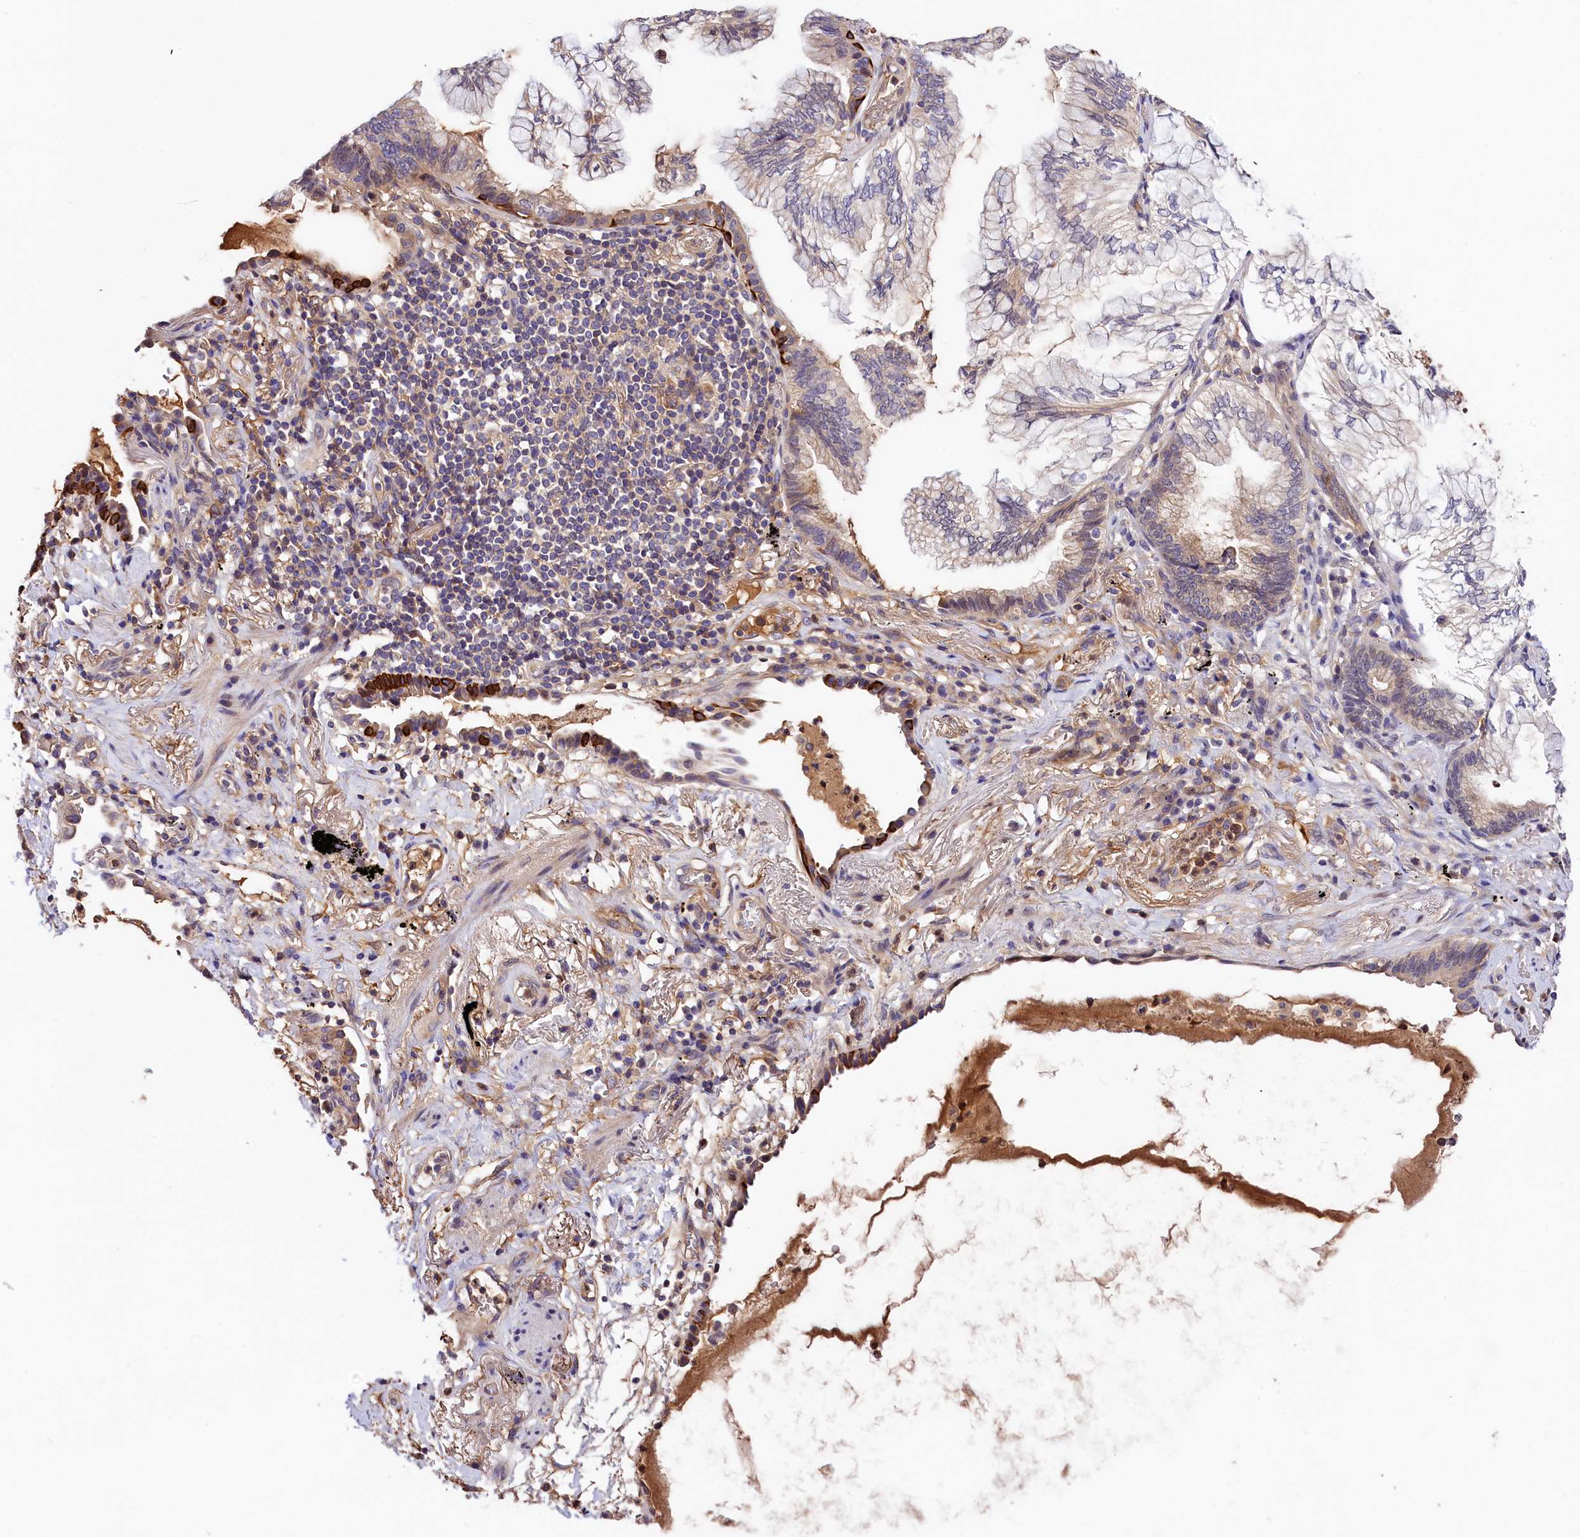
{"staining": {"intensity": "moderate", "quantity": "<25%", "location": "cytoplasmic/membranous"}, "tissue": "lung cancer", "cell_type": "Tumor cells", "image_type": "cancer", "snomed": [{"axis": "morphology", "description": "Adenocarcinoma, NOS"}, {"axis": "topography", "description": "Lung"}], "caption": "Brown immunohistochemical staining in human lung adenocarcinoma demonstrates moderate cytoplasmic/membranous positivity in about <25% of tumor cells. (DAB = brown stain, brightfield microscopy at high magnification).", "gene": "ARMC6", "patient": {"sex": "female", "age": 70}}